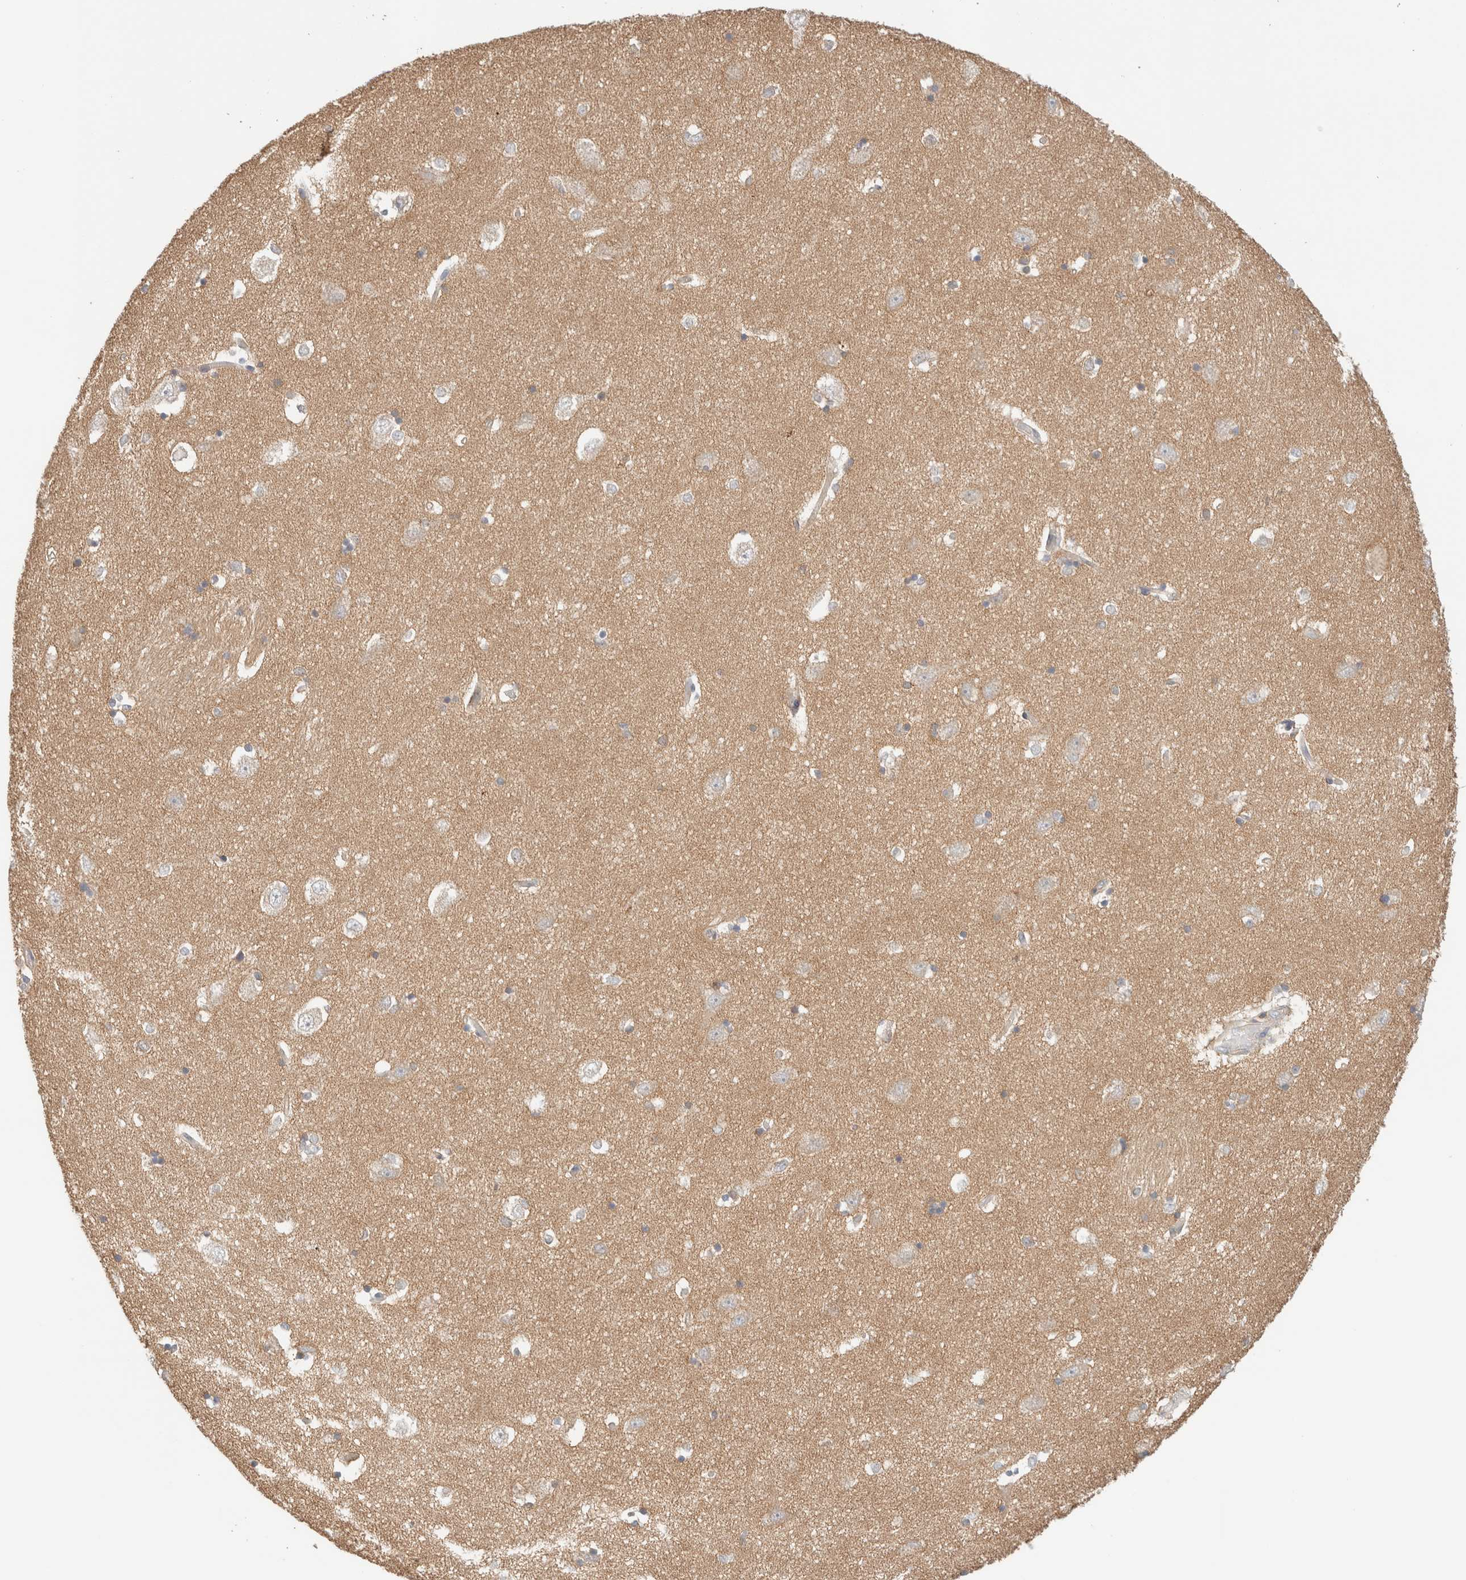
{"staining": {"intensity": "negative", "quantity": "none", "location": "none"}, "tissue": "hippocampus", "cell_type": "Glial cells", "image_type": "normal", "snomed": [{"axis": "morphology", "description": "Normal tissue, NOS"}, {"axis": "topography", "description": "Hippocampus"}], "caption": "Image shows no protein expression in glial cells of benign hippocampus. (DAB (3,3'-diaminobenzidine) immunohistochemistry (IHC) with hematoxylin counter stain).", "gene": "MRM3", "patient": {"sex": "male", "age": 45}}